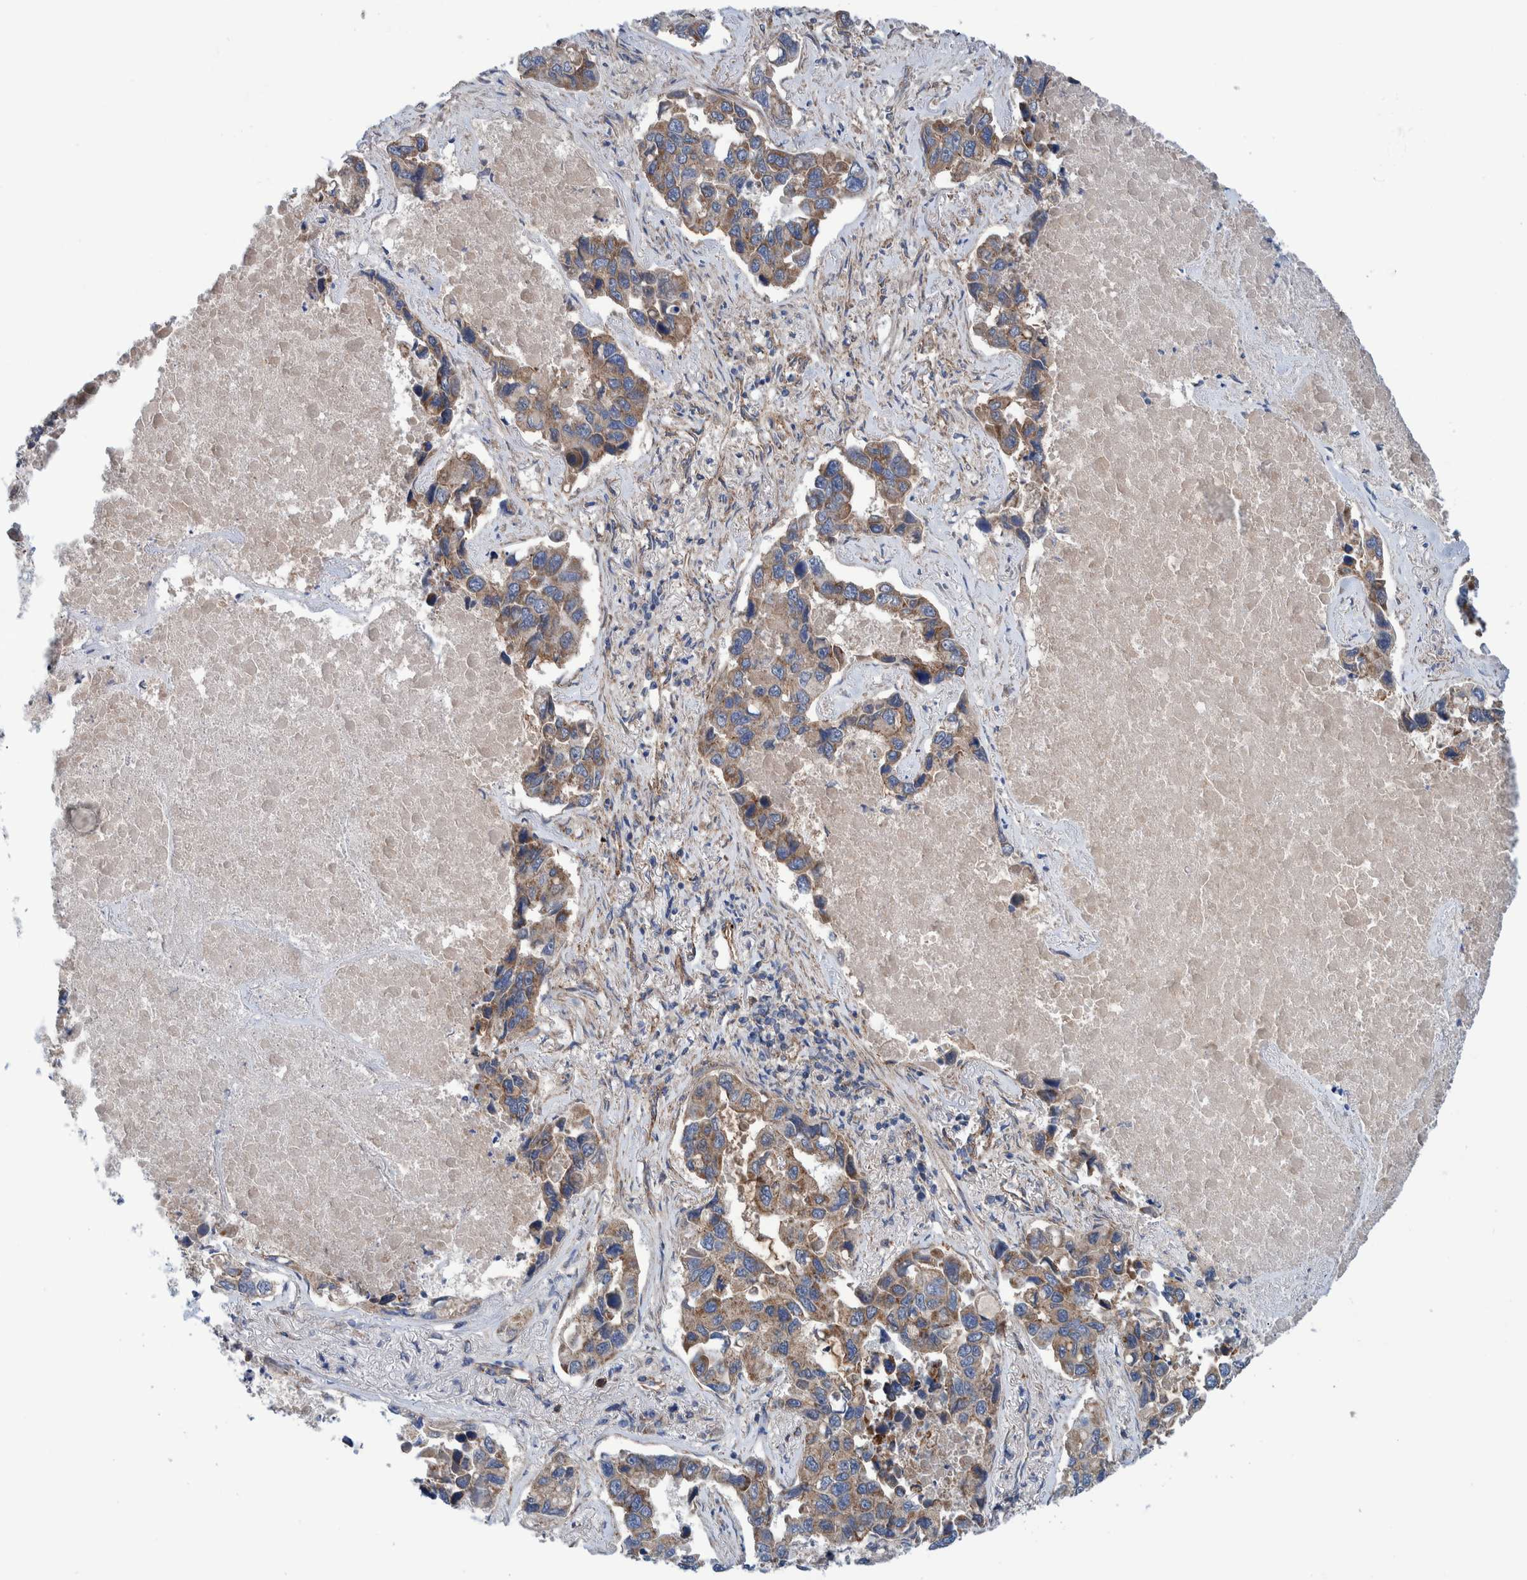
{"staining": {"intensity": "moderate", "quantity": ">75%", "location": "cytoplasmic/membranous"}, "tissue": "lung cancer", "cell_type": "Tumor cells", "image_type": "cancer", "snomed": [{"axis": "morphology", "description": "Adenocarcinoma, NOS"}, {"axis": "topography", "description": "Lung"}], "caption": "Immunohistochemistry micrograph of neoplastic tissue: human lung cancer stained using IHC shows medium levels of moderate protein expression localized specifically in the cytoplasmic/membranous of tumor cells, appearing as a cytoplasmic/membranous brown color.", "gene": "SLC25A10", "patient": {"sex": "male", "age": 64}}